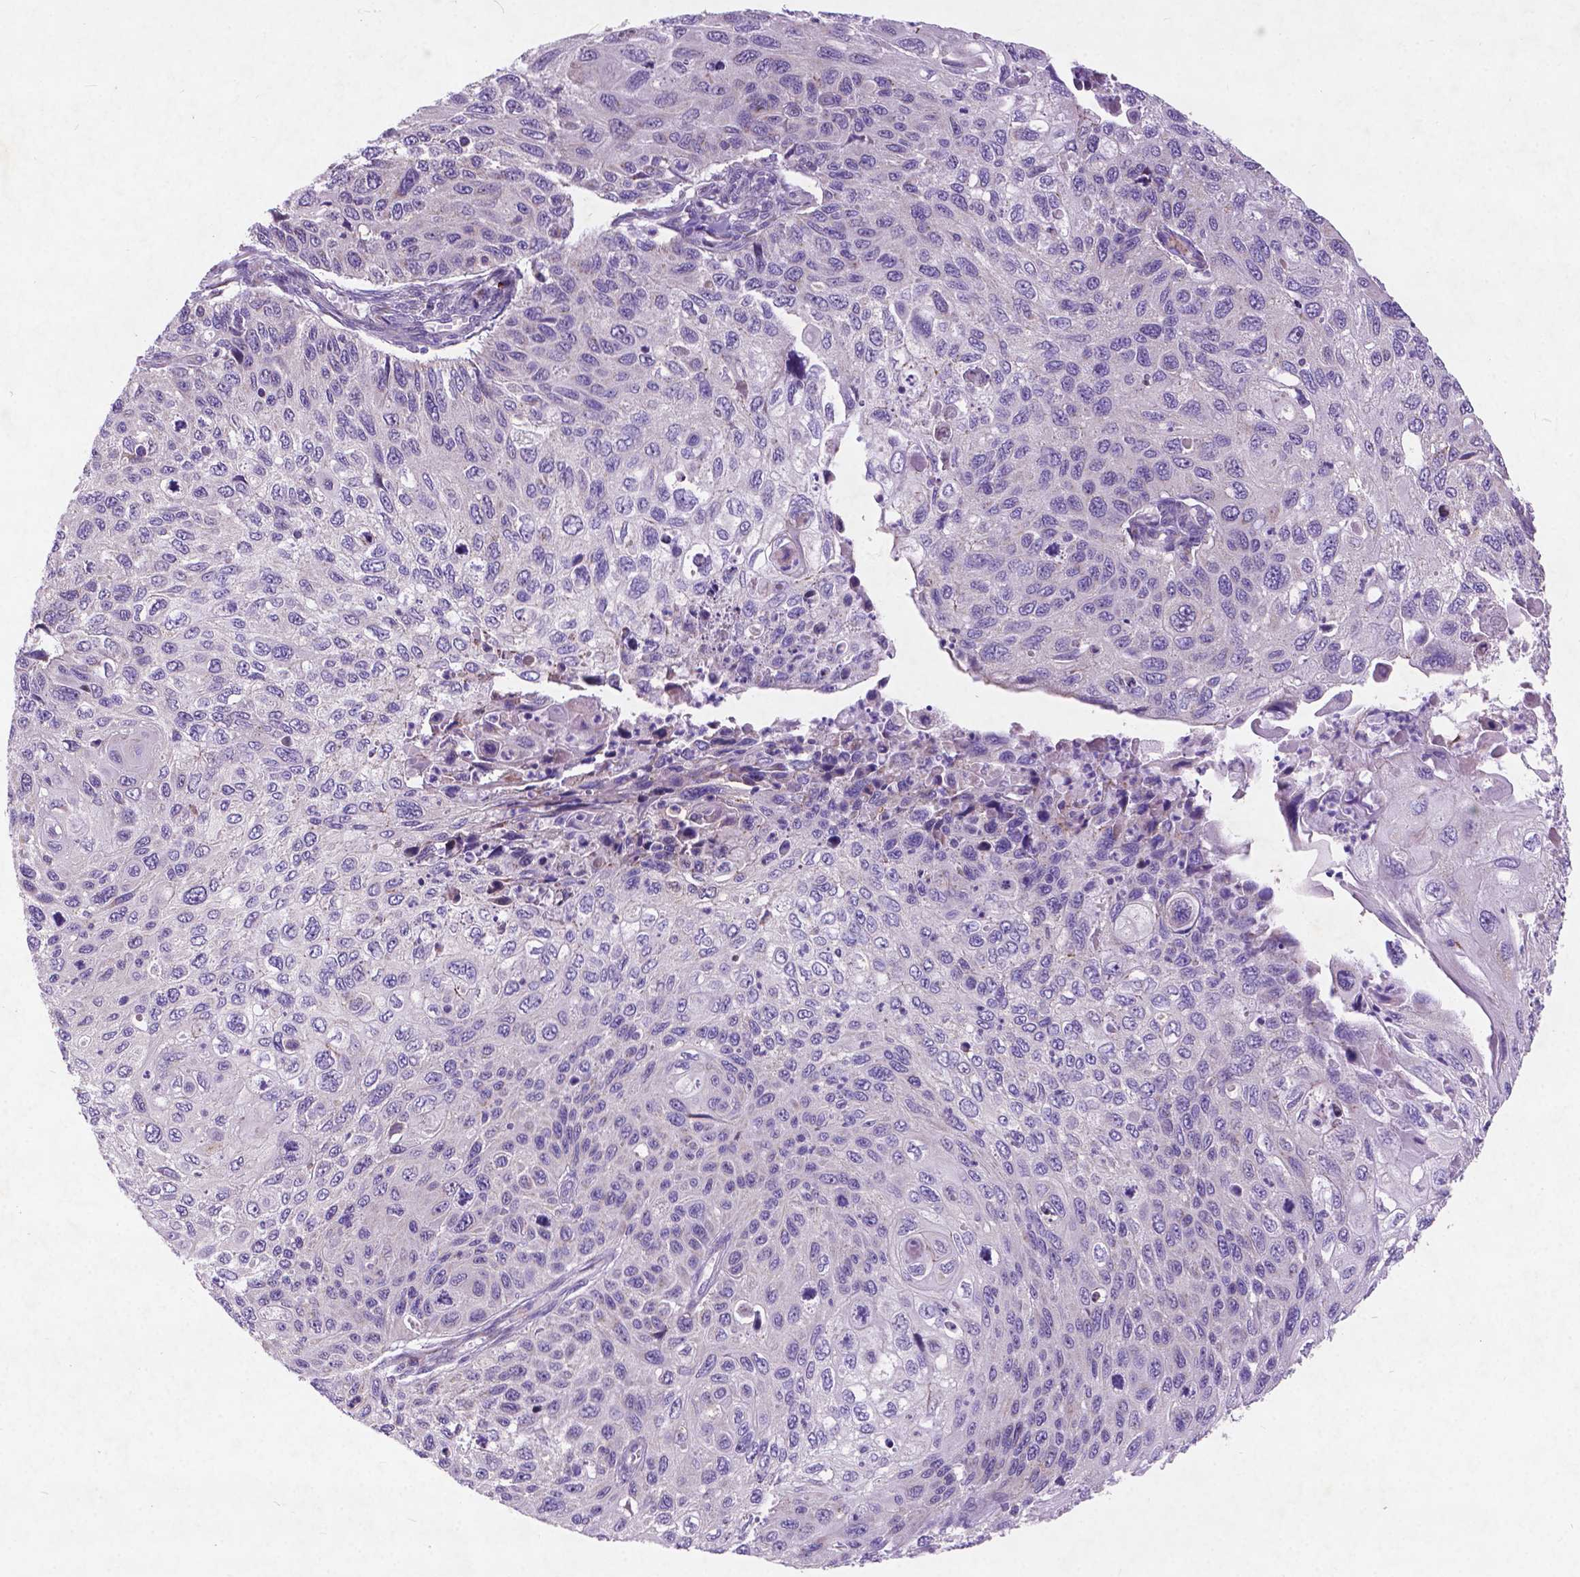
{"staining": {"intensity": "negative", "quantity": "none", "location": "none"}, "tissue": "cervical cancer", "cell_type": "Tumor cells", "image_type": "cancer", "snomed": [{"axis": "morphology", "description": "Squamous cell carcinoma, NOS"}, {"axis": "topography", "description": "Cervix"}], "caption": "Tumor cells are negative for brown protein staining in squamous cell carcinoma (cervical).", "gene": "ATG4D", "patient": {"sex": "female", "age": 70}}